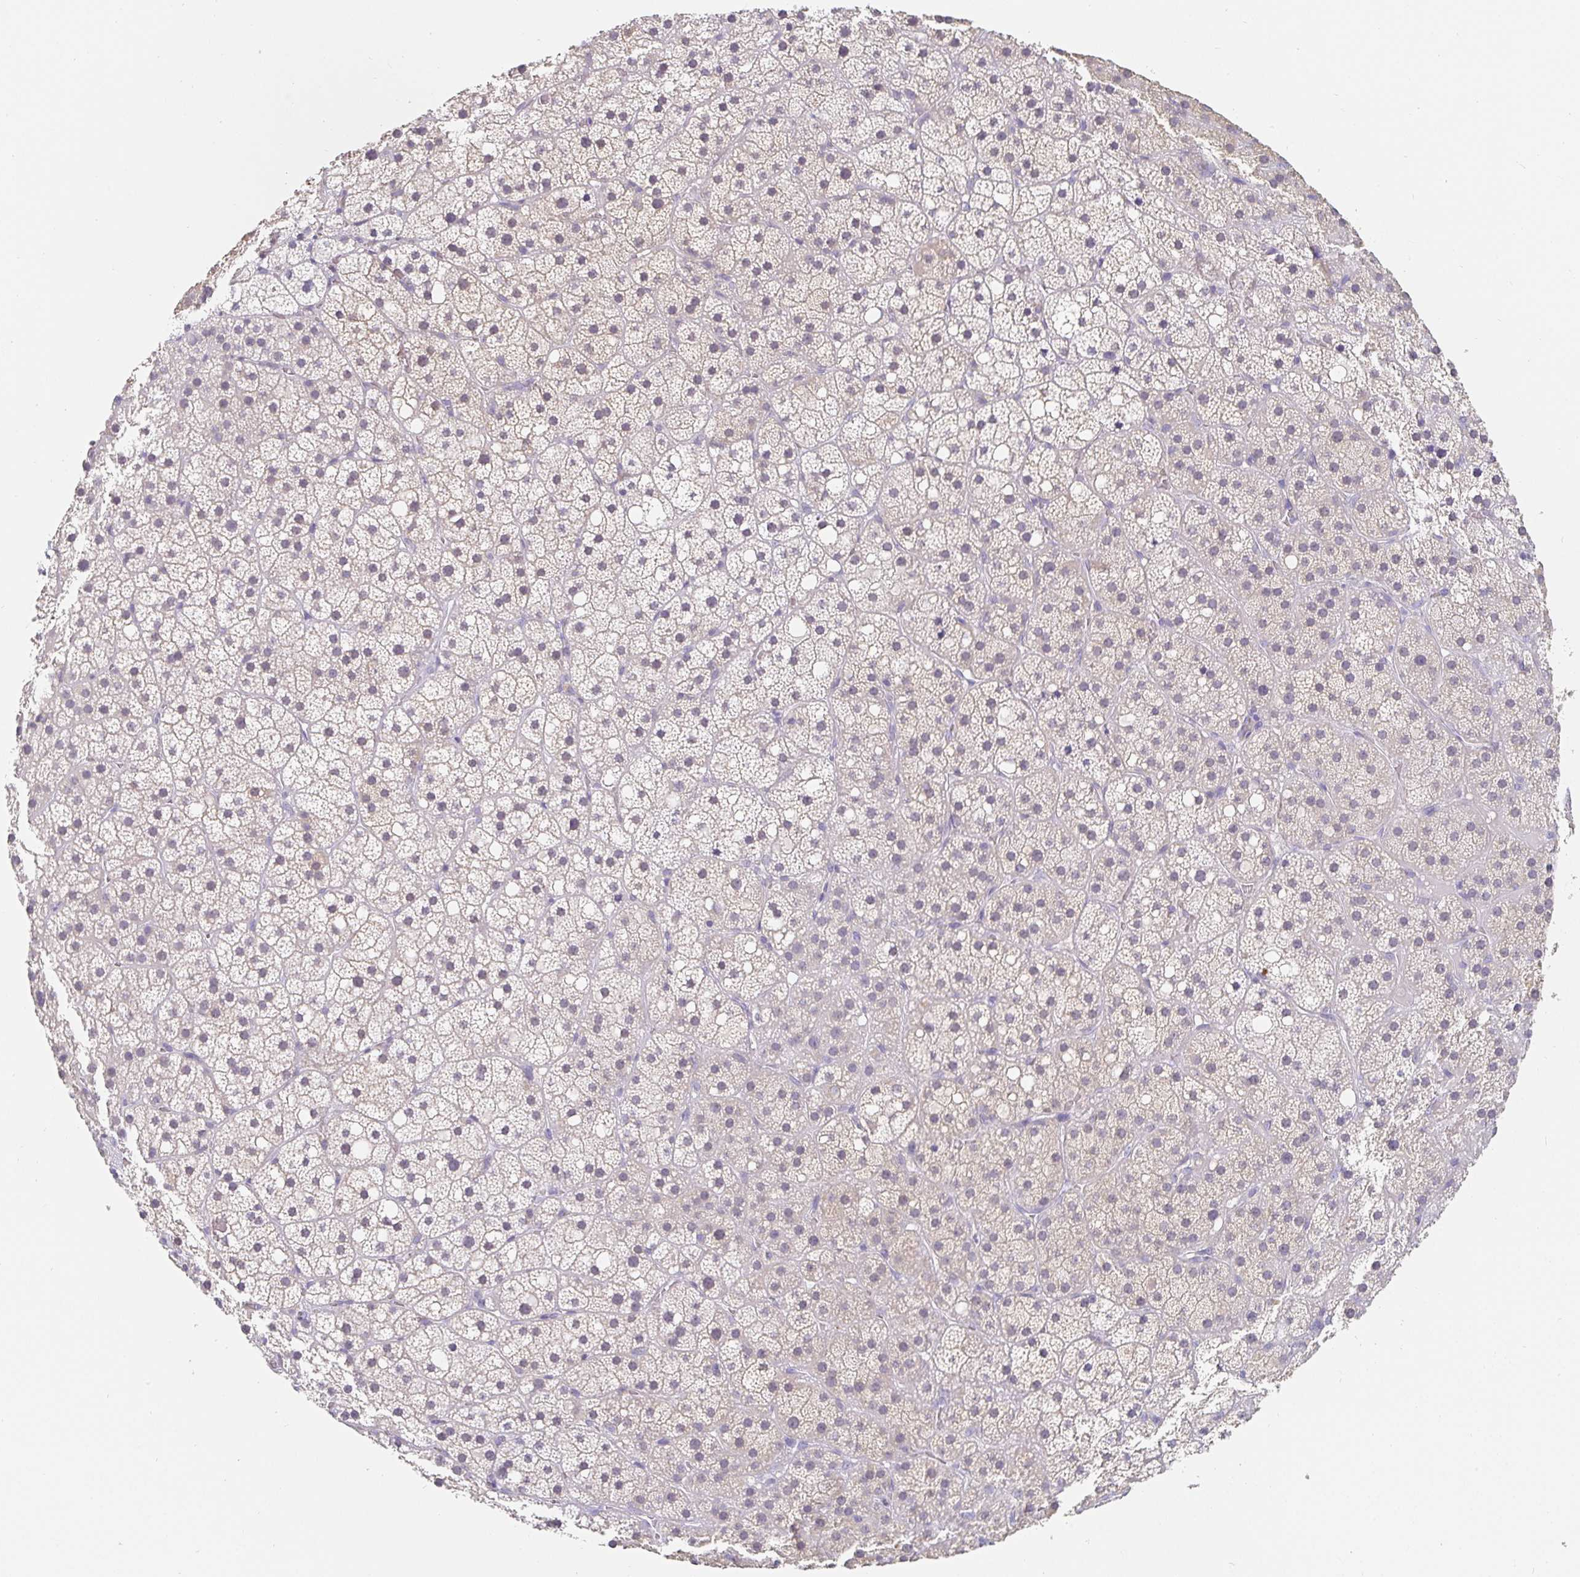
{"staining": {"intensity": "moderate", "quantity": "<25%", "location": "cytoplasmic/membranous"}, "tissue": "adrenal gland", "cell_type": "Glandular cells", "image_type": "normal", "snomed": [{"axis": "morphology", "description": "Normal tissue, NOS"}, {"axis": "topography", "description": "Adrenal gland"}], "caption": "This micrograph displays unremarkable adrenal gland stained with immunohistochemistry to label a protein in brown. The cytoplasmic/membranous of glandular cells show moderate positivity for the protein. Nuclei are counter-stained blue.", "gene": "PDX1", "patient": {"sex": "male", "age": 53}}